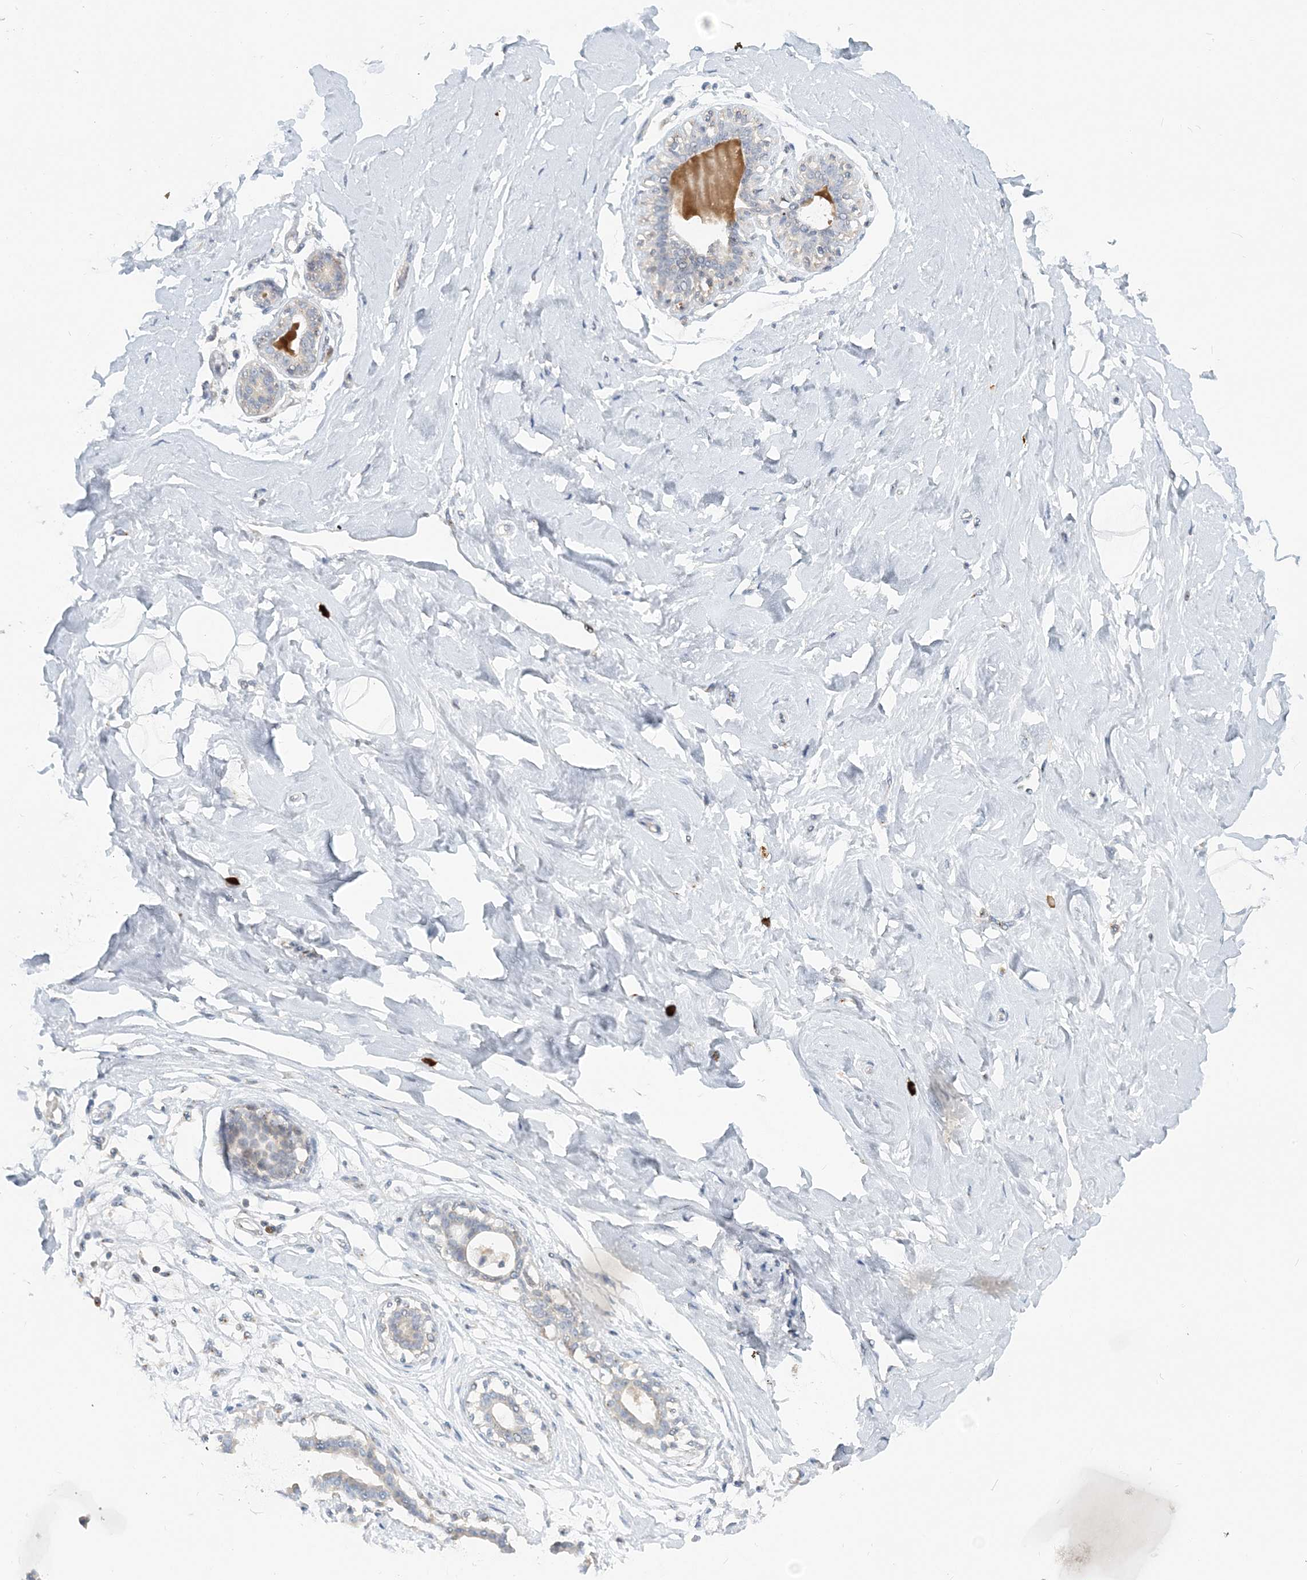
{"staining": {"intensity": "negative", "quantity": "none", "location": "none"}, "tissue": "breast", "cell_type": "Adipocytes", "image_type": "normal", "snomed": [{"axis": "morphology", "description": "Normal tissue, NOS"}, {"axis": "morphology", "description": "Adenoma, NOS"}, {"axis": "topography", "description": "Breast"}], "caption": "Immunohistochemical staining of unremarkable human breast displays no significant staining in adipocytes. (DAB immunohistochemistry, high magnification).", "gene": "NAA11", "patient": {"sex": "female", "age": 23}}